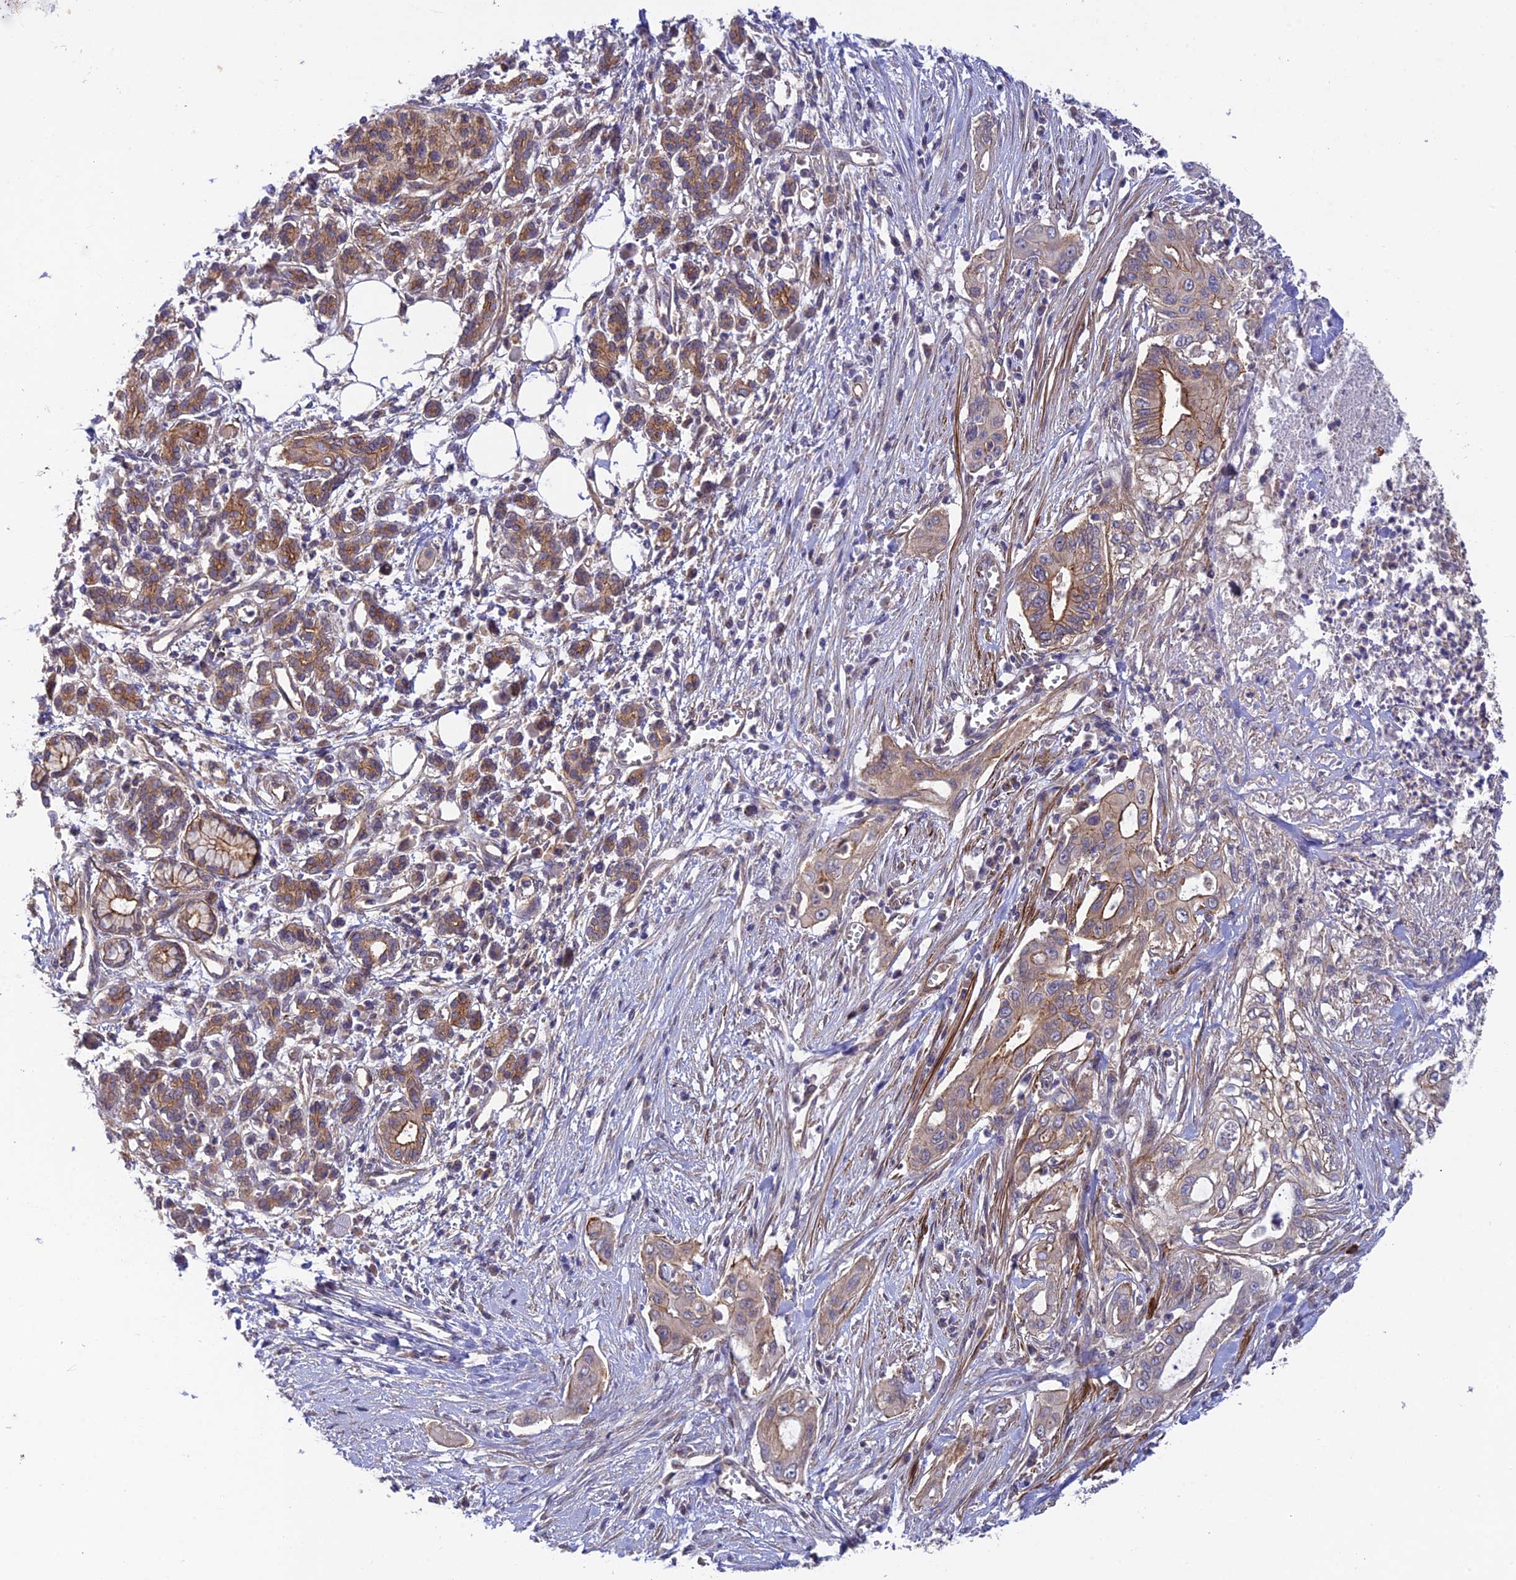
{"staining": {"intensity": "moderate", "quantity": "25%-75%", "location": "cytoplasmic/membranous"}, "tissue": "pancreatic cancer", "cell_type": "Tumor cells", "image_type": "cancer", "snomed": [{"axis": "morphology", "description": "Adenocarcinoma, NOS"}, {"axis": "topography", "description": "Pancreas"}], "caption": "IHC of human pancreatic cancer (adenocarcinoma) shows medium levels of moderate cytoplasmic/membranous expression in about 25%-75% of tumor cells. Nuclei are stained in blue.", "gene": "ADAMTS15", "patient": {"sex": "male", "age": 58}}